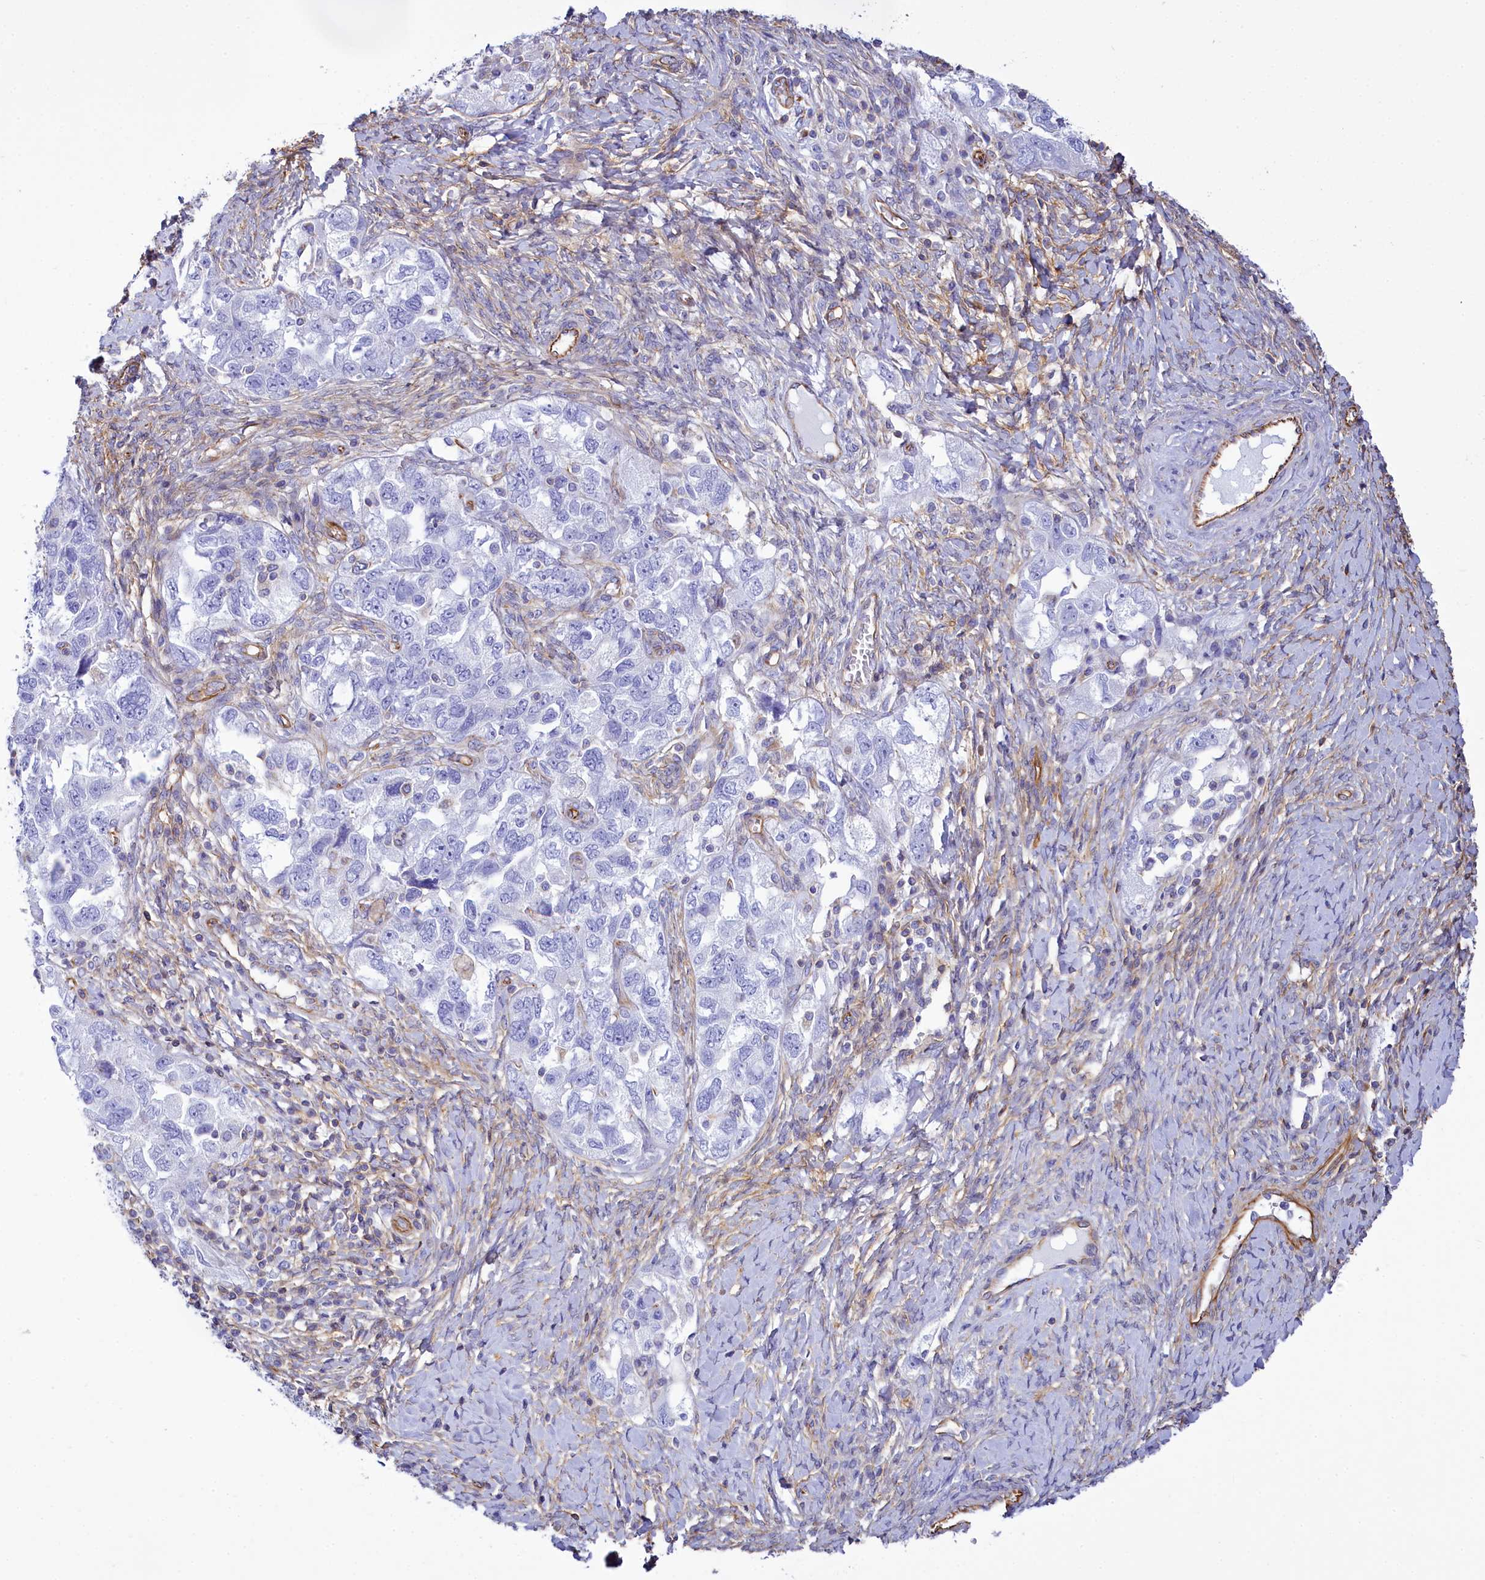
{"staining": {"intensity": "negative", "quantity": "none", "location": "none"}, "tissue": "ovarian cancer", "cell_type": "Tumor cells", "image_type": "cancer", "snomed": [{"axis": "morphology", "description": "Carcinoma, NOS"}, {"axis": "morphology", "description": "Cystadenocarcinoma, serous, NOS"}, {"axis": "topography", "description": "Ovary"}], "caption": "Ovarian cancer (serous cystadenocarcinoma) stained for a protein using immunohistochemistry exhibits no expression tumor cells.", "gene": "CD99", "patient": {"sex": "female", "age": 69}}